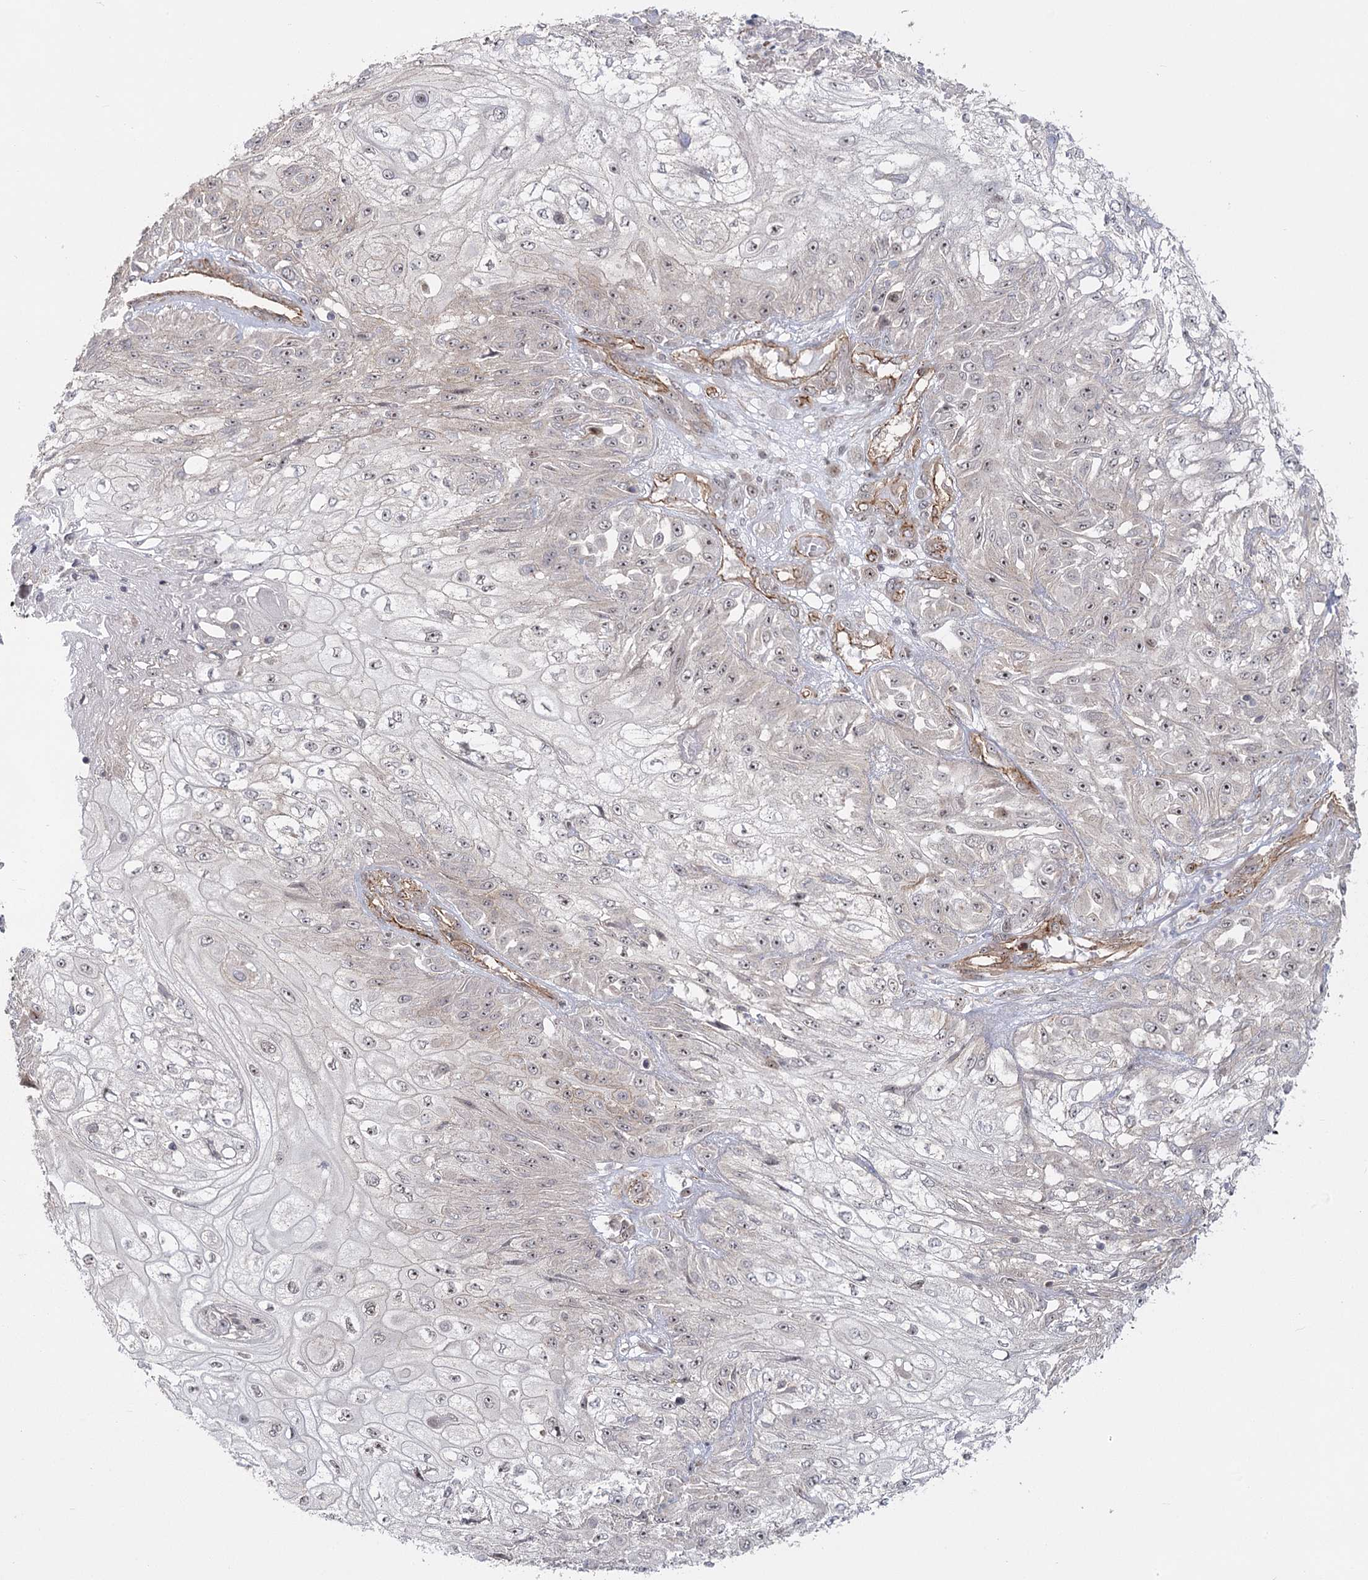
{"staining": {"intensity": "negative", "quantity": "none", "location": "none"}, "tissue": "skin cancer", "cell_type": "Tumor cells", "image_type": "cancer", "snomed": [{"axis": "morphology", "description": "Squamous cell carcinoma, NOS"}, {"axis": "morphology", "description": "Squamous cell carcinoma, metastatic, NOS"}, {"axis": "topography", "description": "Skin"}, {"axis": "topography", "description": "Lymph node"}], "caption": "Immunohistochemical staining of skin metastatic squamous cell carcinoma reveals no significant positivity in tumor cells. The staining is performed using DAB (3,3'-diaminobenzidine) brown chromogen with nuclei counter-stained in using hematoxylin.", "gene": "RPP14", "patient": {"sex": "male", "age": 75}}